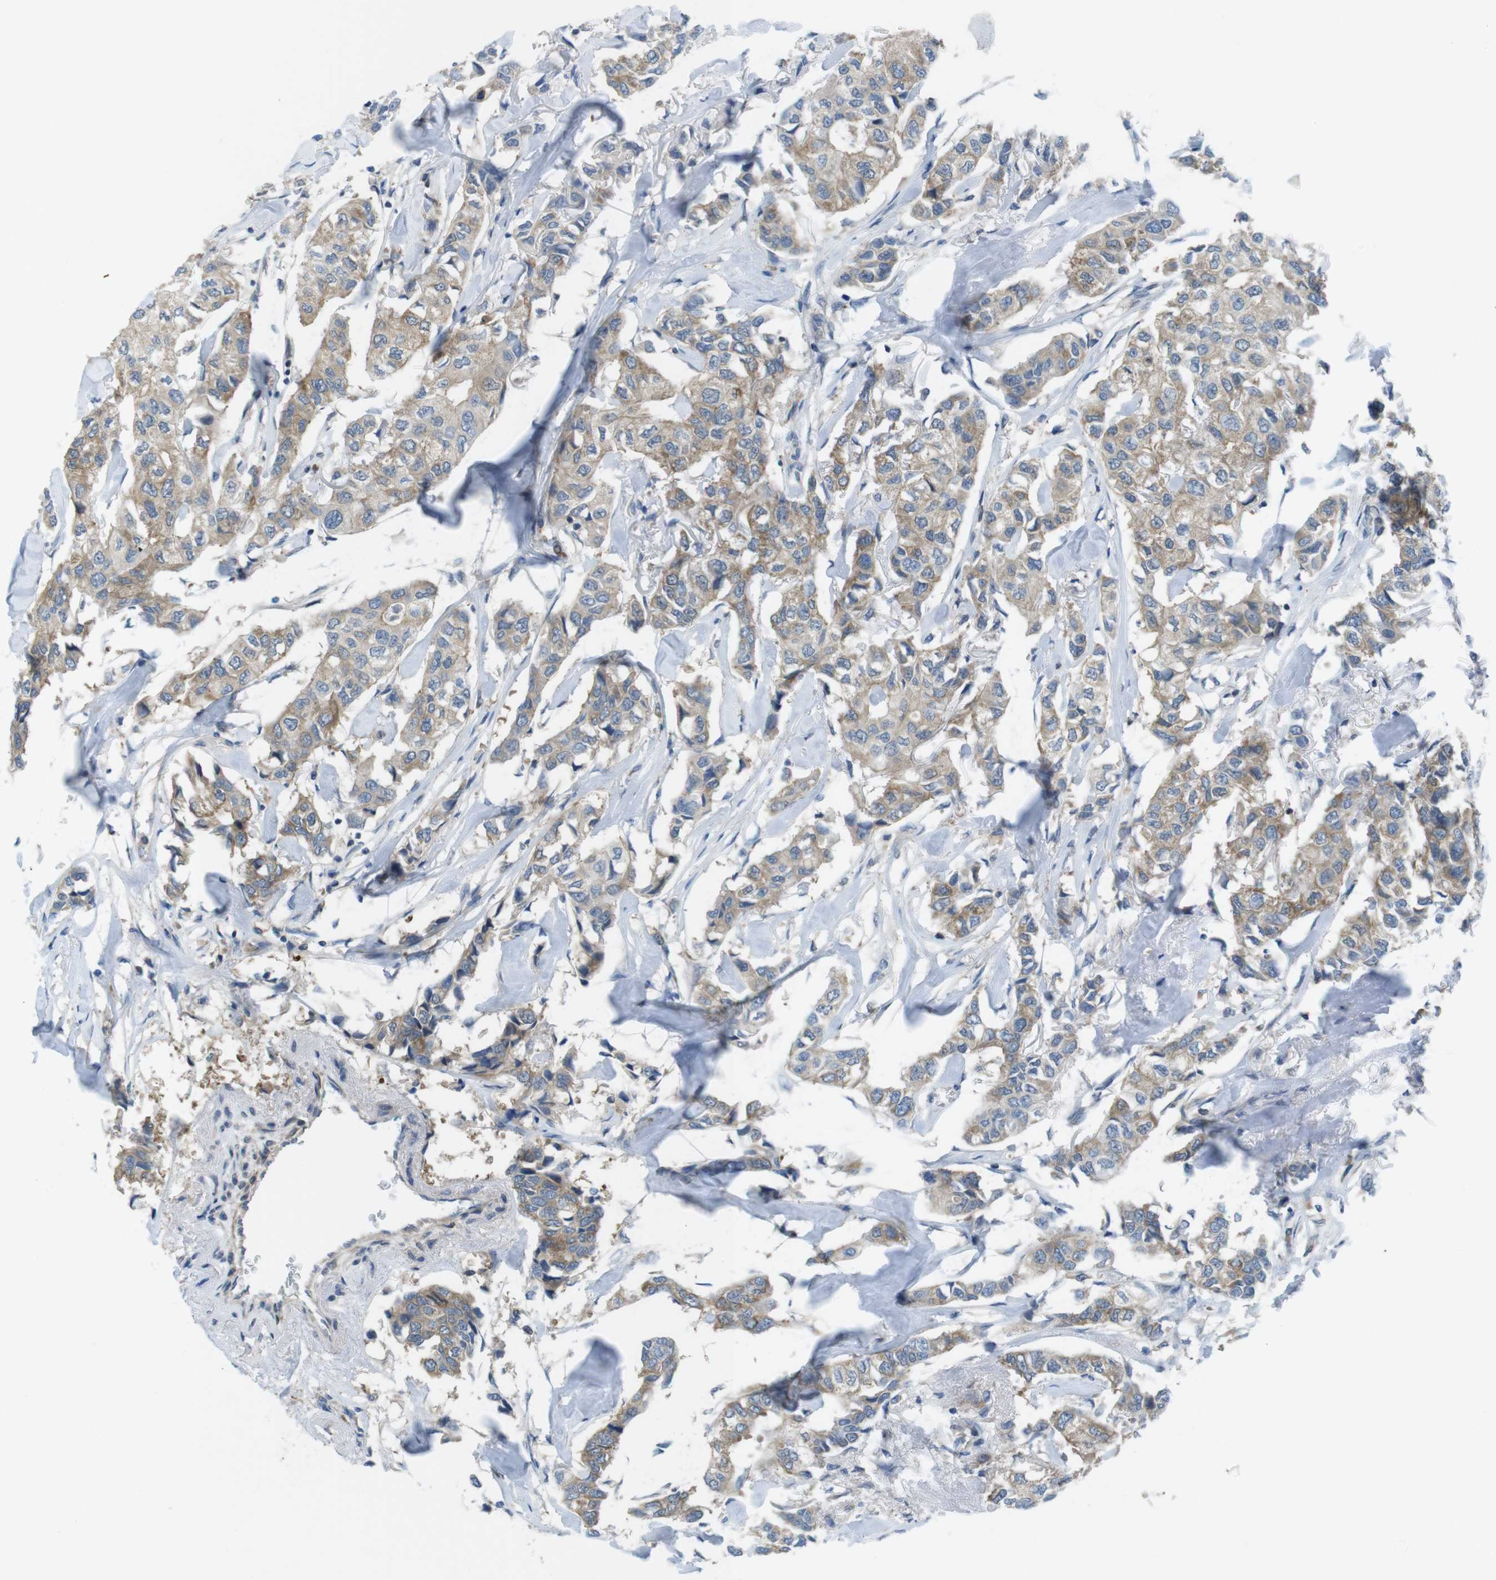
{"staining": {"intensity": "moderate", "quantity": ">75%", "location": "cytoplasmic/membranous"}, "tissue": "breast cancer", "cell_type": "Tumor cells", "image_type": "cancer", "snomed": [{"axis": "morphology", "description": "Duct carcinoma"}, {"axis": "topography", "description": "Breast"}], "caption": "Immunohistochemistry photomicrograph of neoplastic tissue: breast cancer stained using IHC displays medium levels of moderate protein expression localized specifically in the cytoplasmic/membranous of tumor cells, appearing as a cytoplasmic/membranous brown color.", "gene": "MTHFD1", "patient": {"sex": "female", "age": 80}}